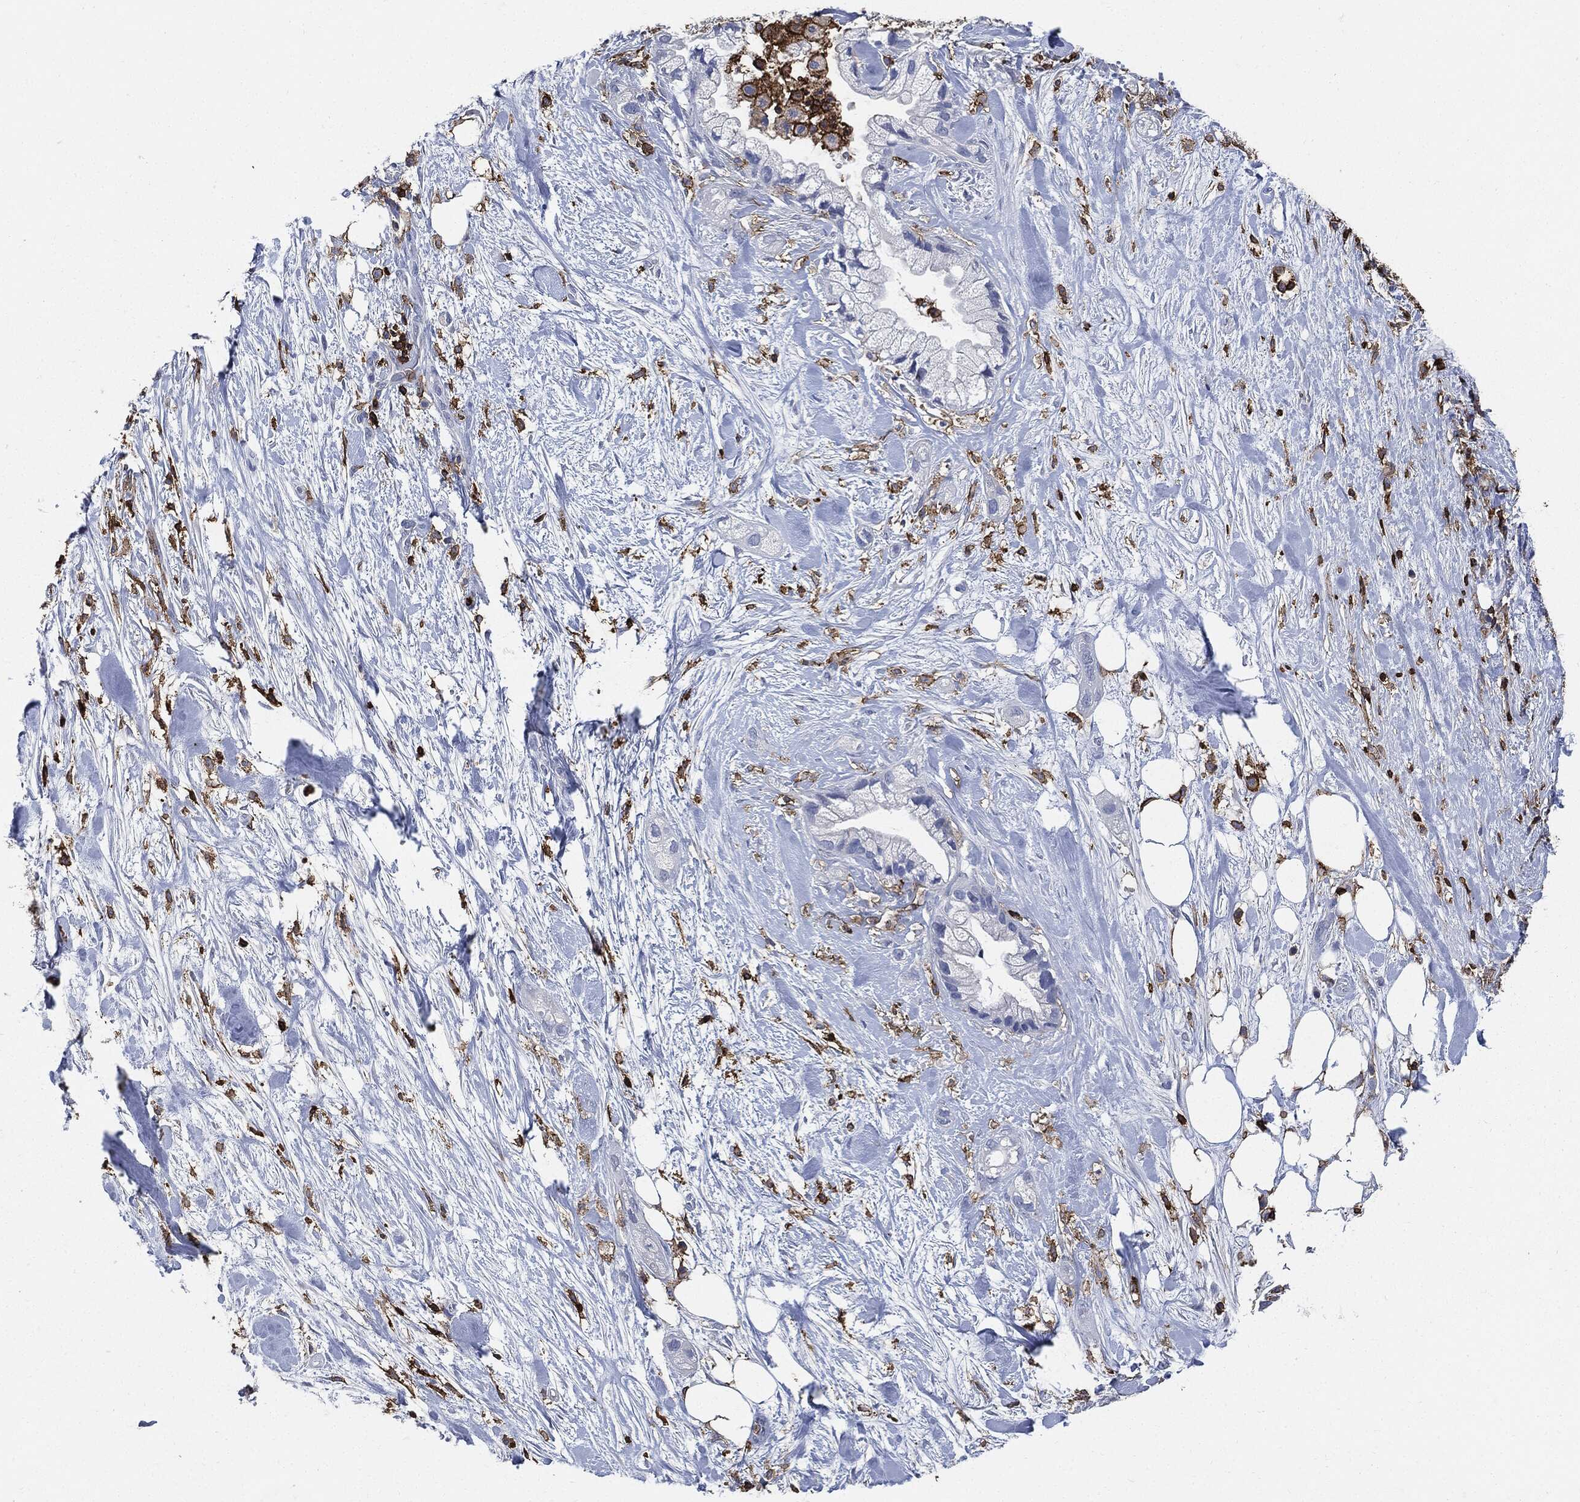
{"staining": {"intensity": "negative", "quantity": "none", "location": "none"}, "tissue": "pancreatic cancer", "cell_type": "Tumor cells", "image_type": "cancer", "snomed": [{"axis": "morphology", "description": "Adenocarcinoma, NOS"}, {"axis": "topography", "description": "Pancreas"}], "caption": "This image is of pancreatic adenocarcinoma stained with immunohistochemistry to label a protein in brown with the nuclei are counter-stained blue. There is no positivity in tumor cells.", "gene": "PTPRC", "patient": {"sex": "male", "age": 44}}